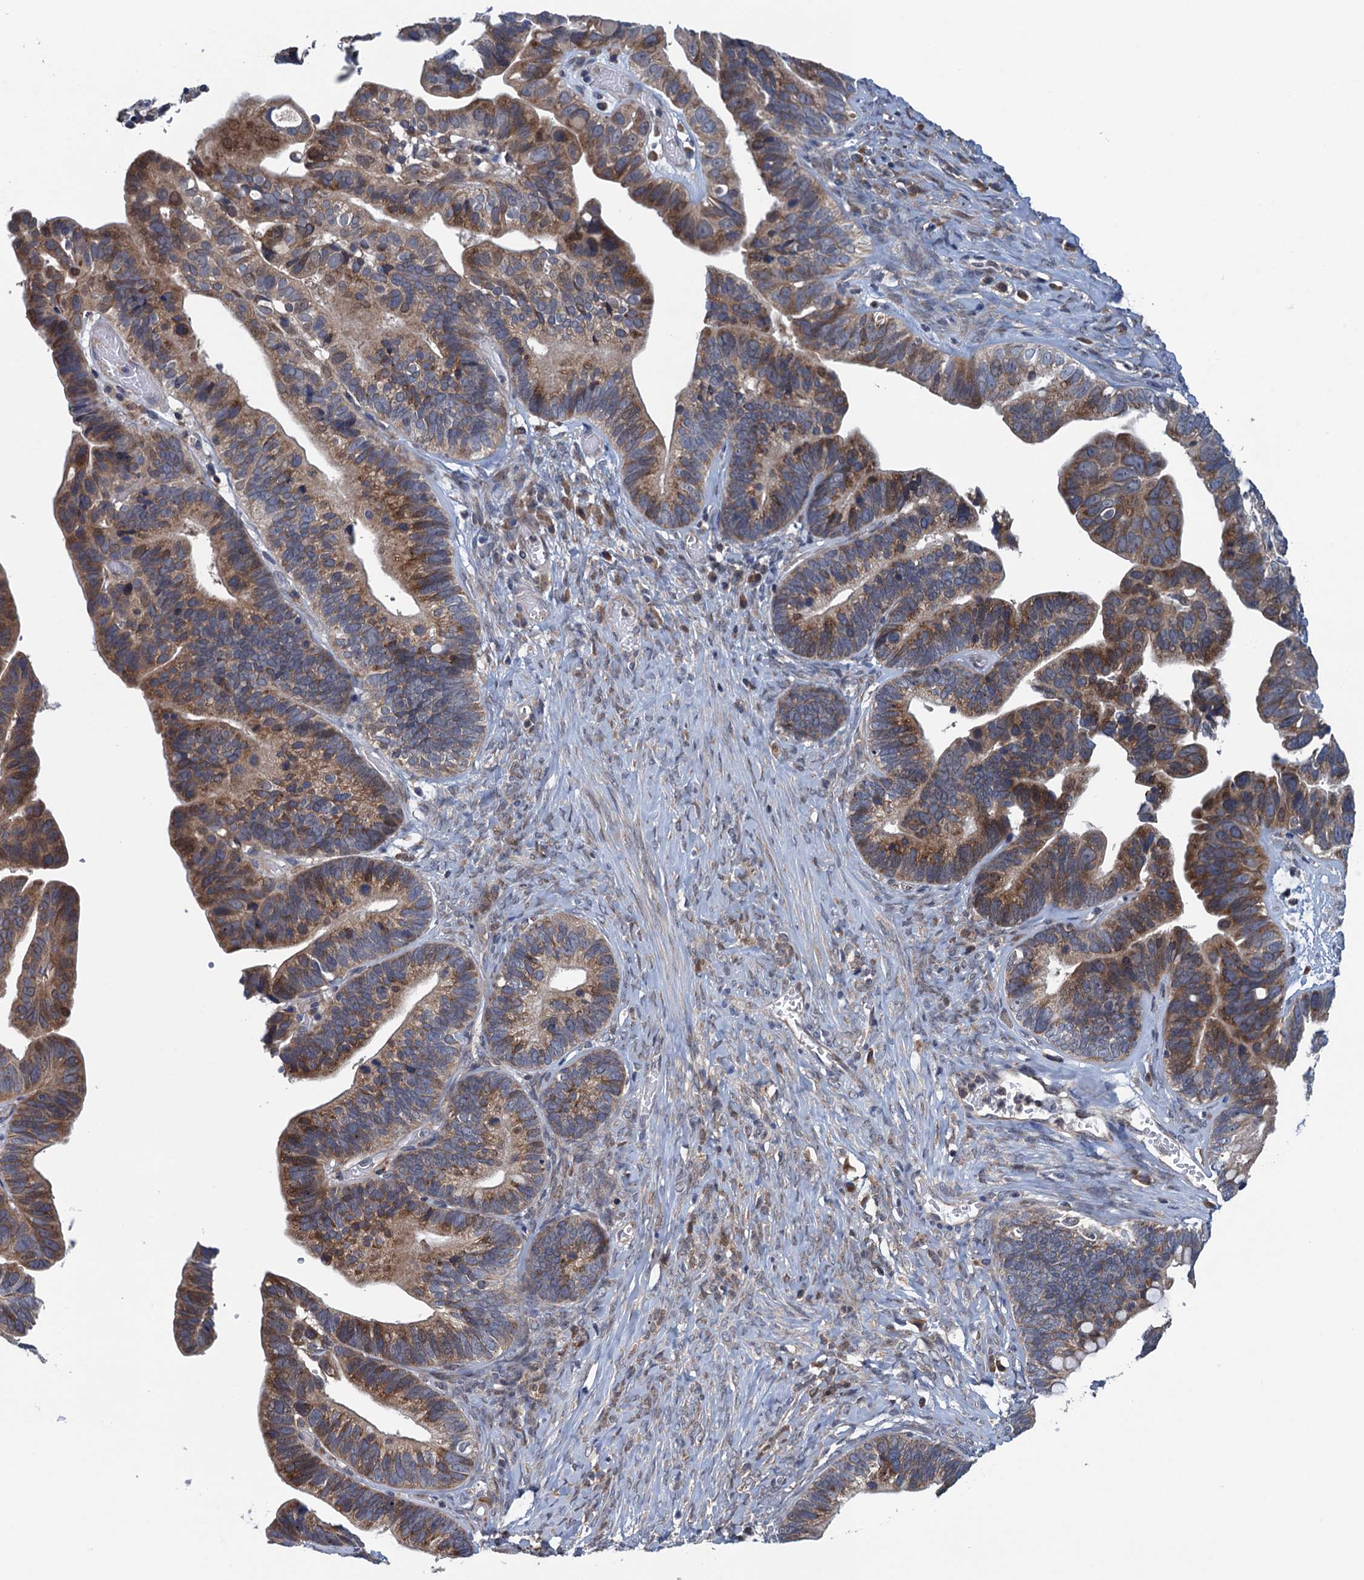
{"staining": {"intensity": "moderate", "quantity": ">75%", "location": "cytoplasmic/membranous"}, "tissue": "ovarian cancer", "cell_type": "Tumor cells", "image_type": "cancer", "snomed": [{"axis": "morphology", "description": "Cystadenocarcinoma, serous, NOS"}, {"axis": "topography", "description": "Ovary"}], "caption": "Ovarian serous cystadenocarcinoma stained with DAB (3,3'-diaminobenzidine) immunohistochemistry exhibits medium levels of moderate cytoplasmic/membranous expression in about >75% of tumor cells. (DAB = brown stain, brightfield microscopy at high magnification).", "gene": "CNTN5", "patient": {"sex": "female", "age": 56}}